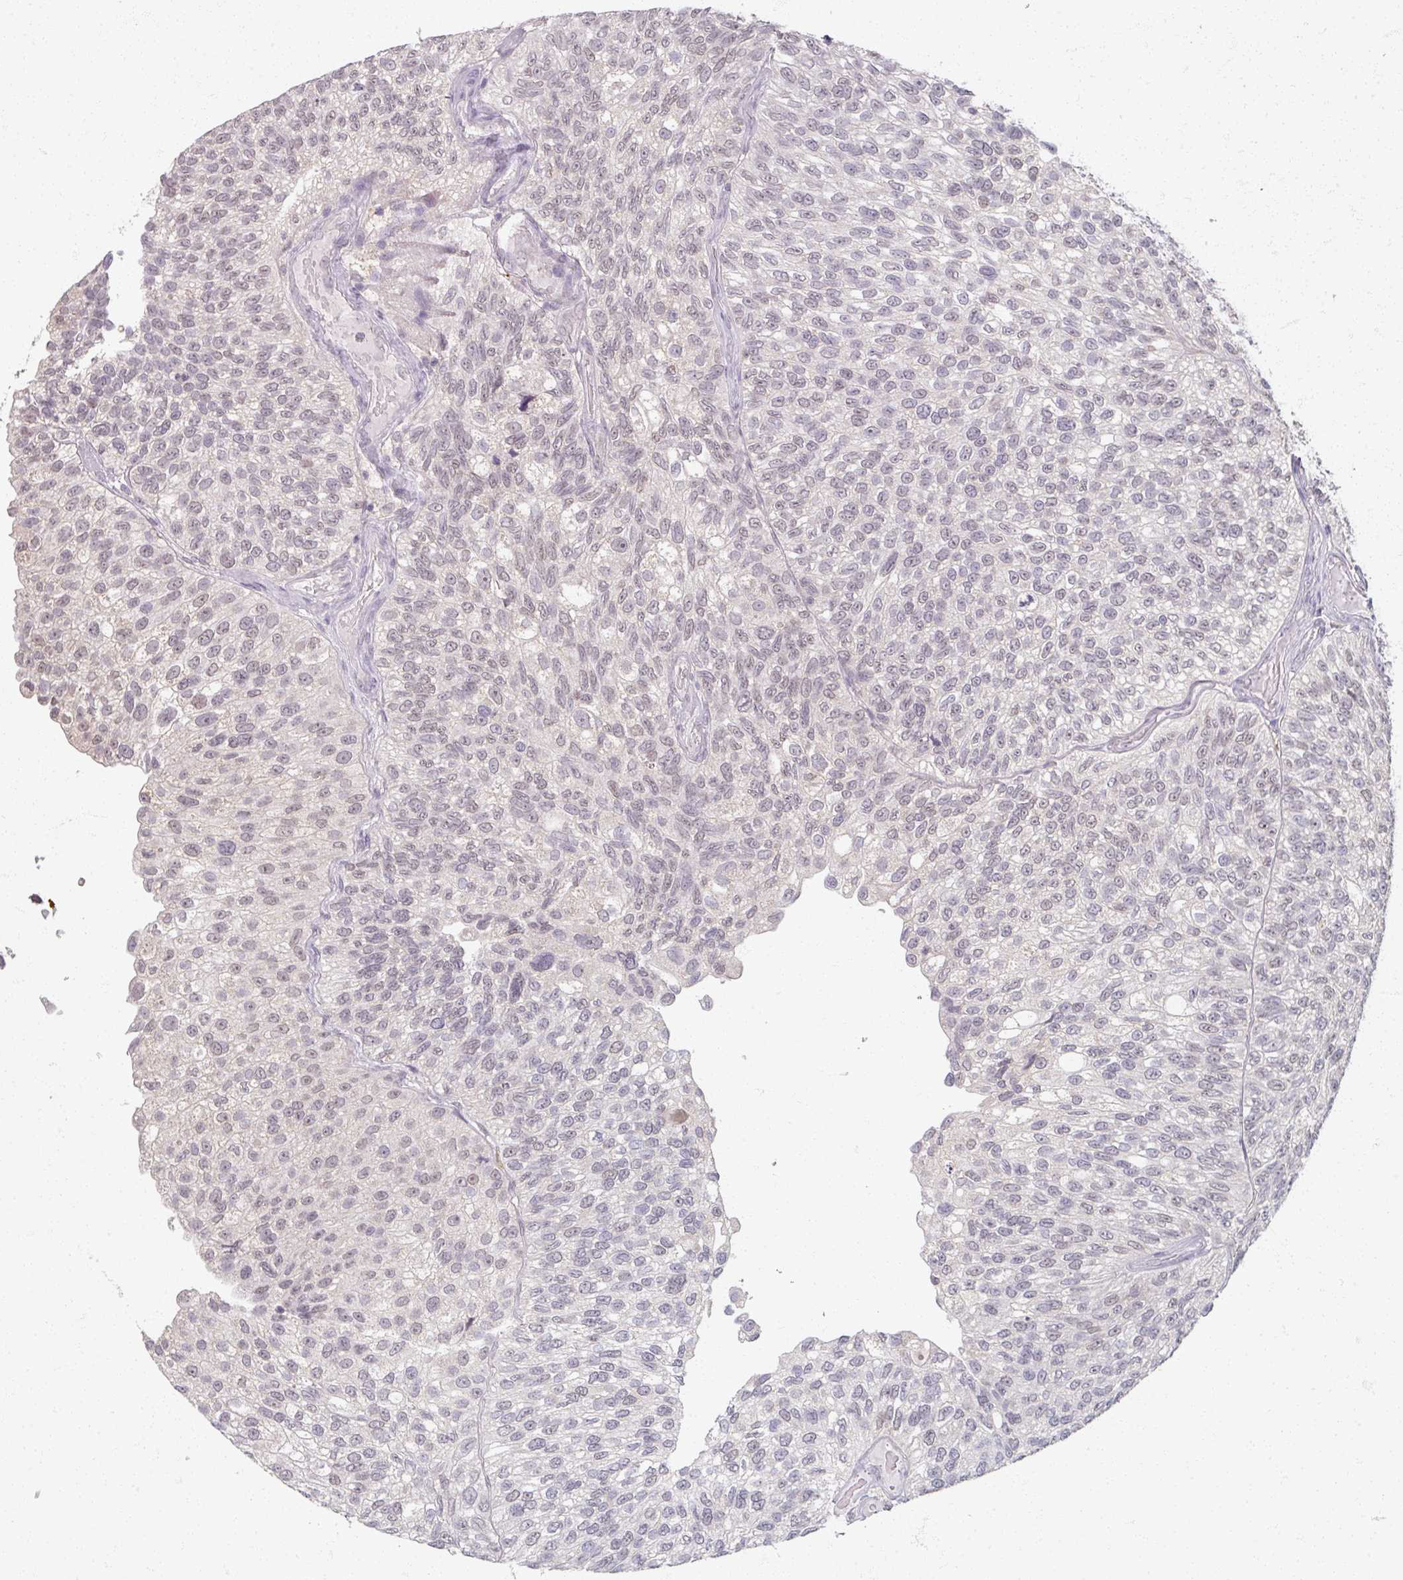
{"staining": {"intensity": "weak", "quantity": "25%-75%", "location": "nuclear"}, "tissue": "urothelial cancer", "cell_type": "Tumor cells", "image_type": "cancer", "snomed": [{"axis": "morphology", "description": "Urothelial carcinoma, NOS"}, {"axis": "topography", "description": "Urinary bladder"}], "caption": "Approximately 25%-75% of tumor cells in urothelial cancer show weak nuclear protein expression as visualized by brown immunohistochemical staining.", "gene": "SOX11", "patient": {"sex": "male", "age": 87}}